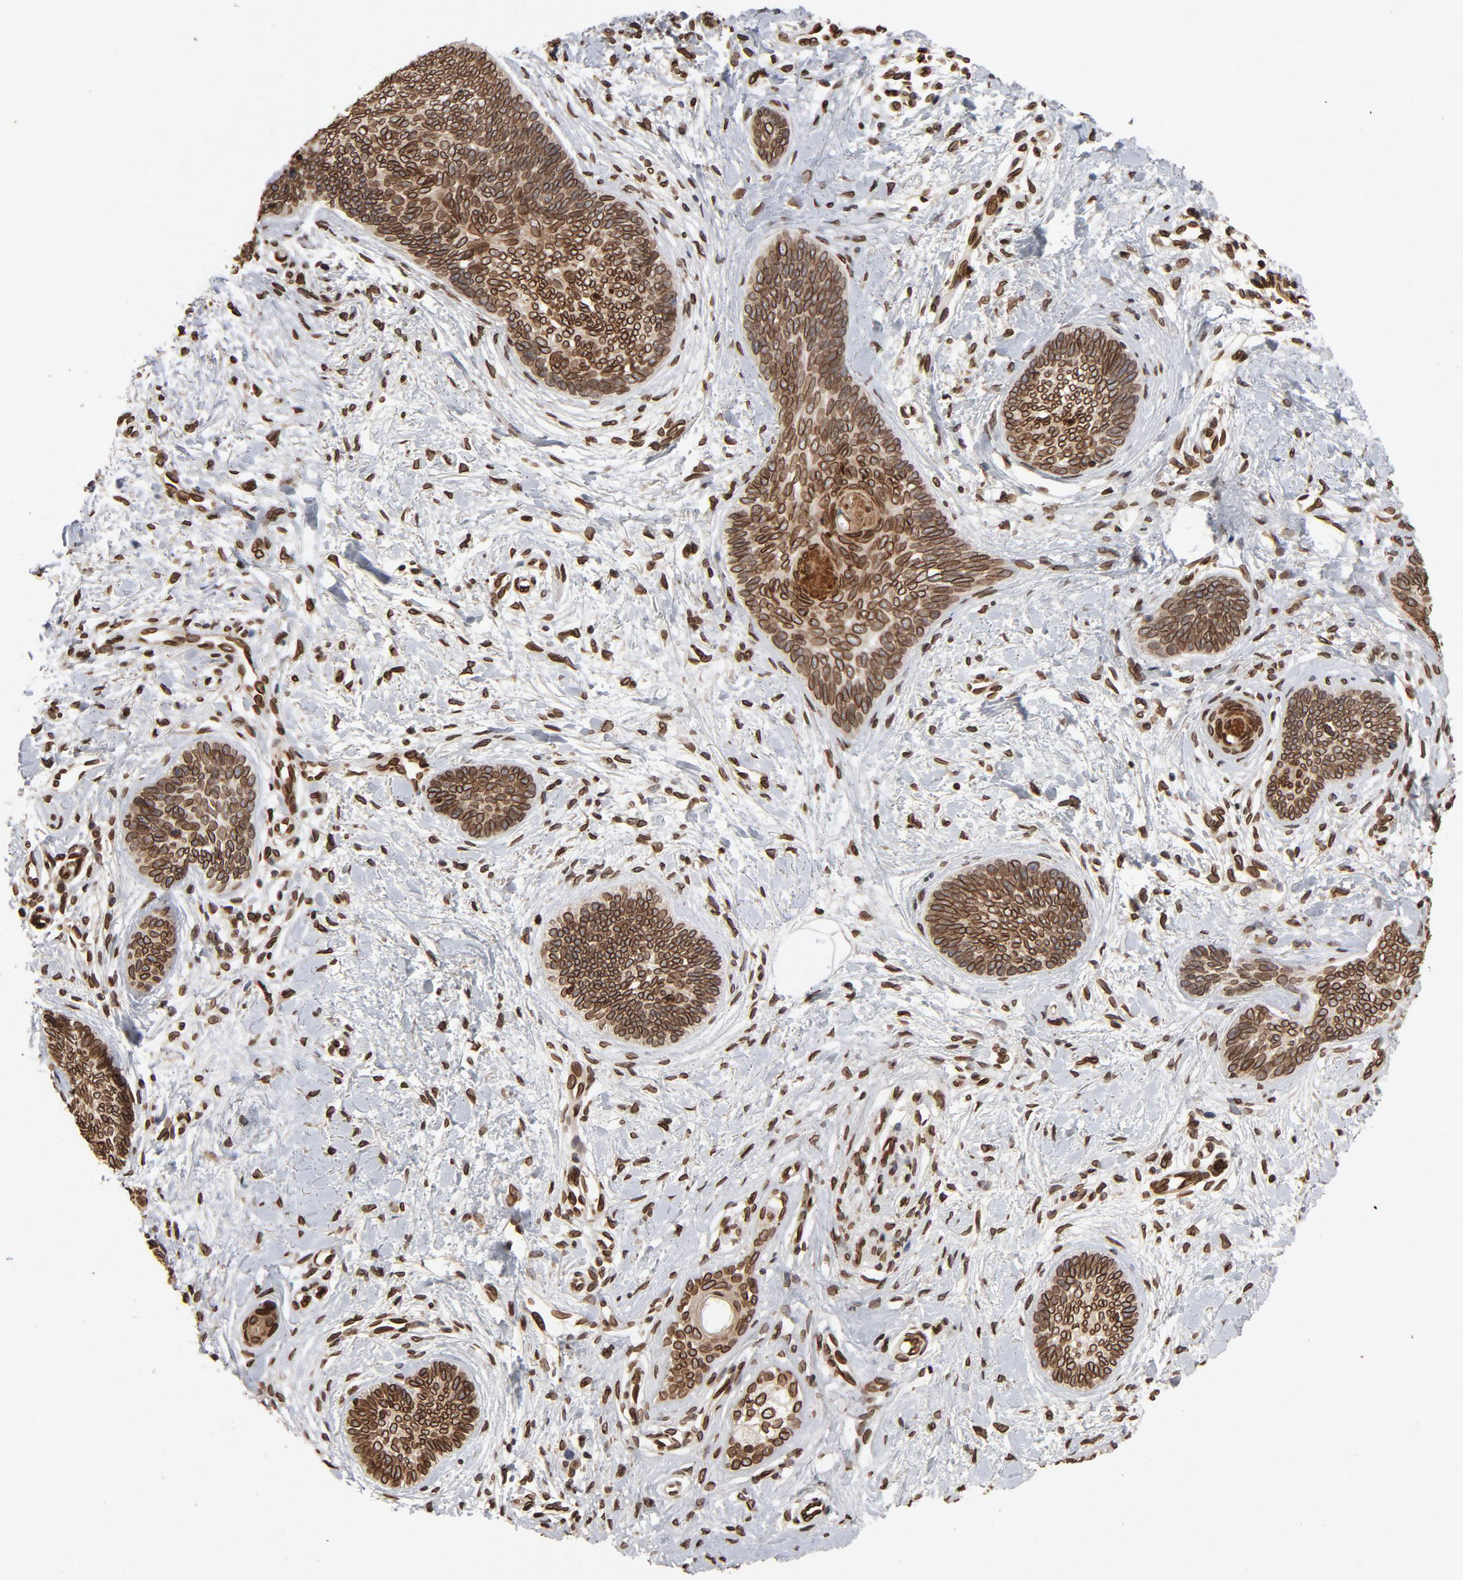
{"staining": {"intensity": "strong", "quantity": ">75%", "location": "cytoplasmic/membranous,nuclear"}, "tissue": "skin cancer", "cell_type": "Tumor cells", "image_type": "cancer", "snomed": [{"axis": "morphology", "description": "Basal cell carcinoma"}, {"axis": "topography", "description": "Skin"}], "caption": "DAB (3,3'-diaminobenzidine) immunohistochemical staining of human skin cancer (basal cell carcinoma) exhibits strong cytoplasmic/membranous and nuclear protein expression in about >75% of tumor cells.", "gene": "LMNA", "patient": {"sex": "female", "age": 81}}